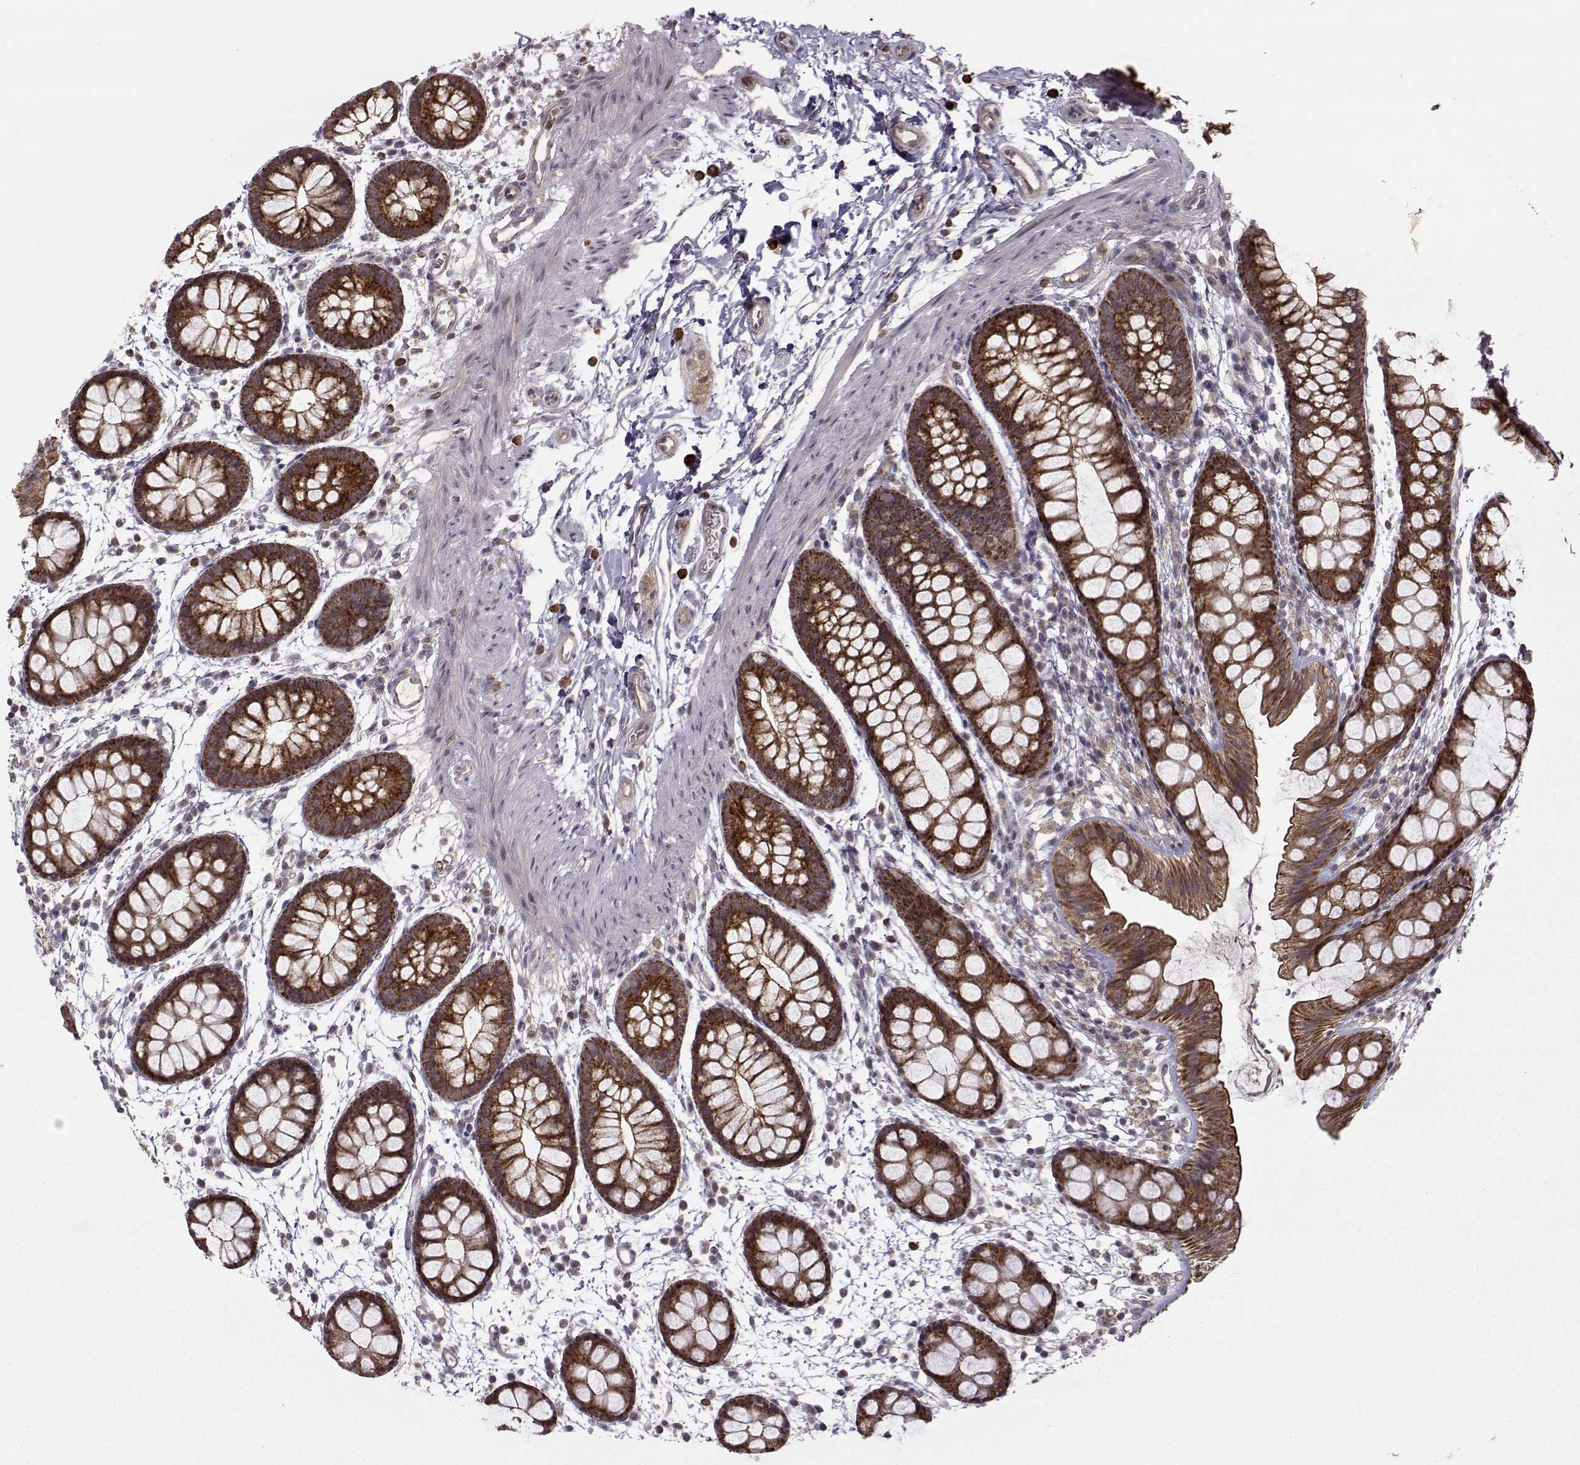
{"staining": {"intensity": "strong", "quantity": ">75%", "location": "cytoplasmic/membranous"}, "tissue": "rectum", "cell_type": "Glandular cells", "image_type": "normal", "snomed": [{"axis": "morphology", "description": "Normal tissue, NOS"}, {"axis": "topography", "description": "Rectum"}], "caption": "This is an image of IHC staining of benign rectum, which shows strong positivity in the cytoplasmic/membranous of glandular cells.", "gene": "NECAB3", "patient": {"sex": "male", "age": 57}}